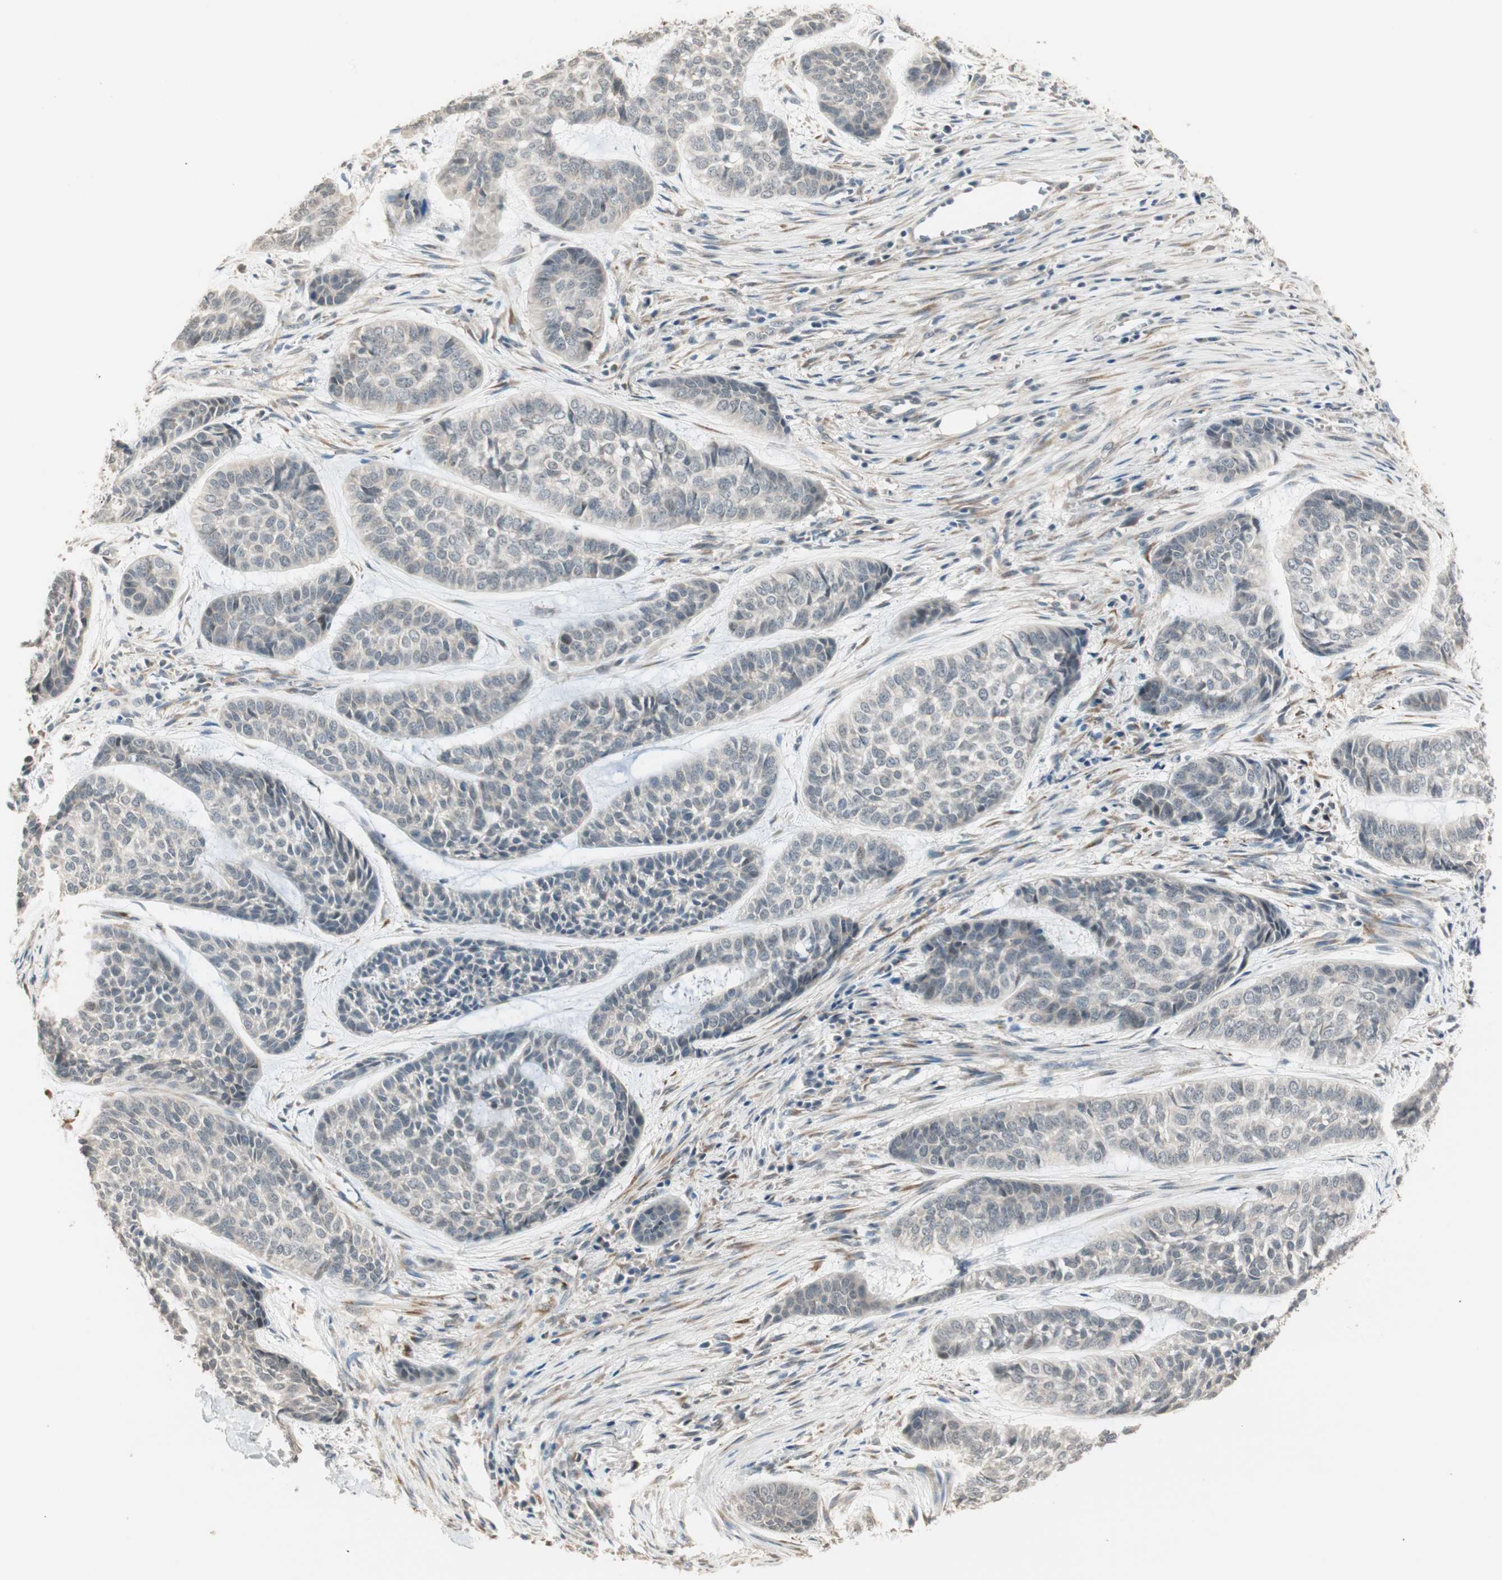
{"staining": {"intensity": "negative", "quantity": "none", "location": "none"}, "tissue": "skin cancer", "cell_type": "Tumor cells", "image_type": "cancer", "snomed": [{"axis": "morphology", "description": "Basal cell carcinoma"}, {"axis": "topography", "description": "Skin"}], "caption": "IHC of skin cancer displays no staining in tumor cells.", "gene": "TASOR", "patient": {"sex": "female", "age": 64}}